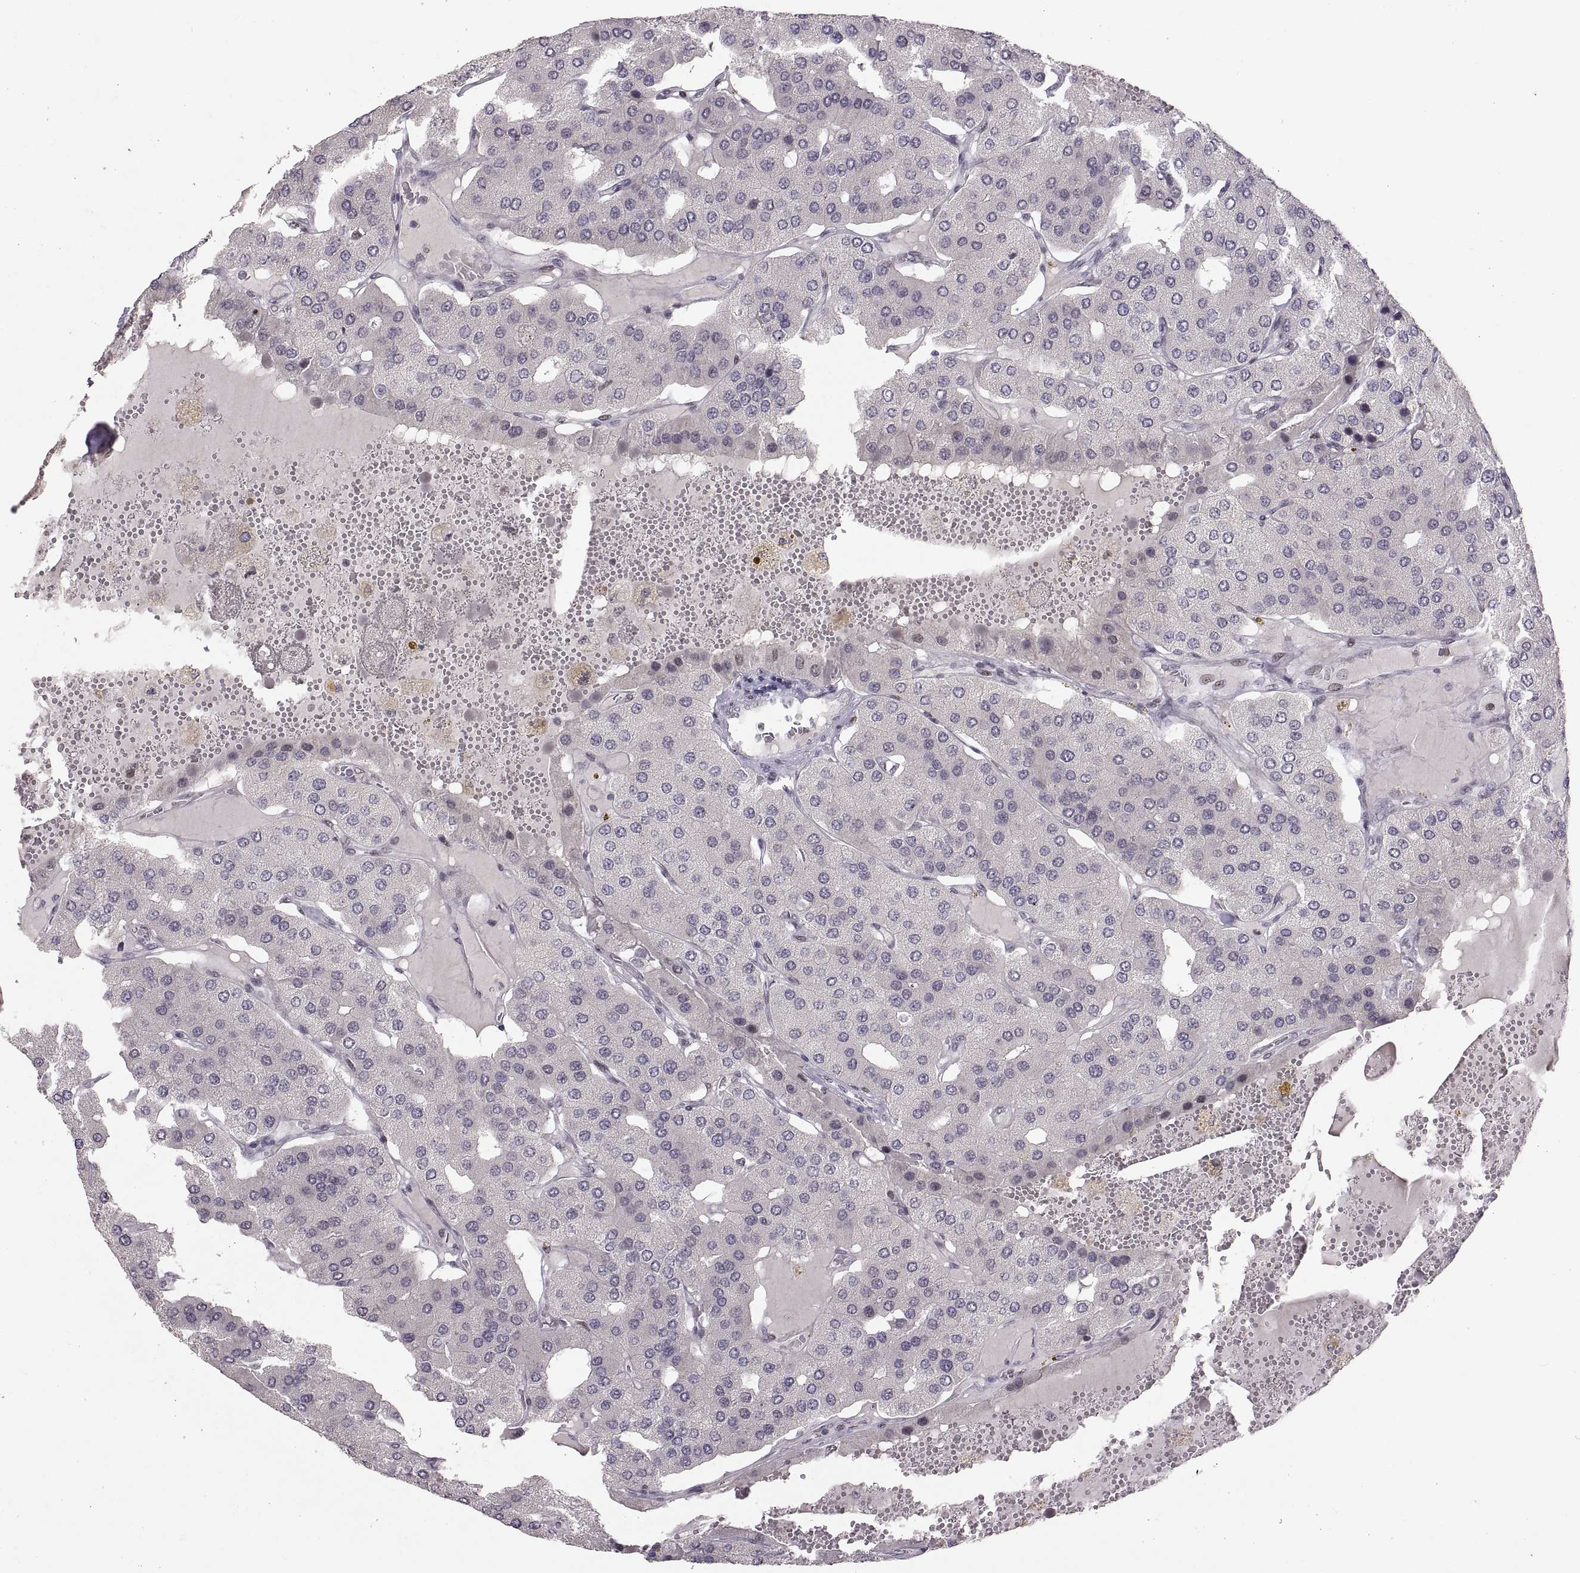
{"staining": {"intensity": "negative", "quantity": "none", "location": "none"}, "tissue": "parathyroid gland", "cell_type": "Glandular cells", "image_type": "normal", "snomed": [{"axis": "morphology", "description": "Normal tissue, NOS"}, {"axis": "morphology", "description": "Adenoma, NOS"}, {"axis": "topography", "description": "Parathyroid gland"}], "caption": "High magnification brightfield microscopy of benign parathyroid gland stained with DAB (brown) and counterstained with hematoxylin (blue): glandular cells show no significant staining. (Stains: DAB immunohistochemistry (IHC) with hematoxylin counter stain, Microscopy: brightfield microscopy at high magnification).", "gene": "SNAI1", "patient": {"sex": "female", "age": 86}}